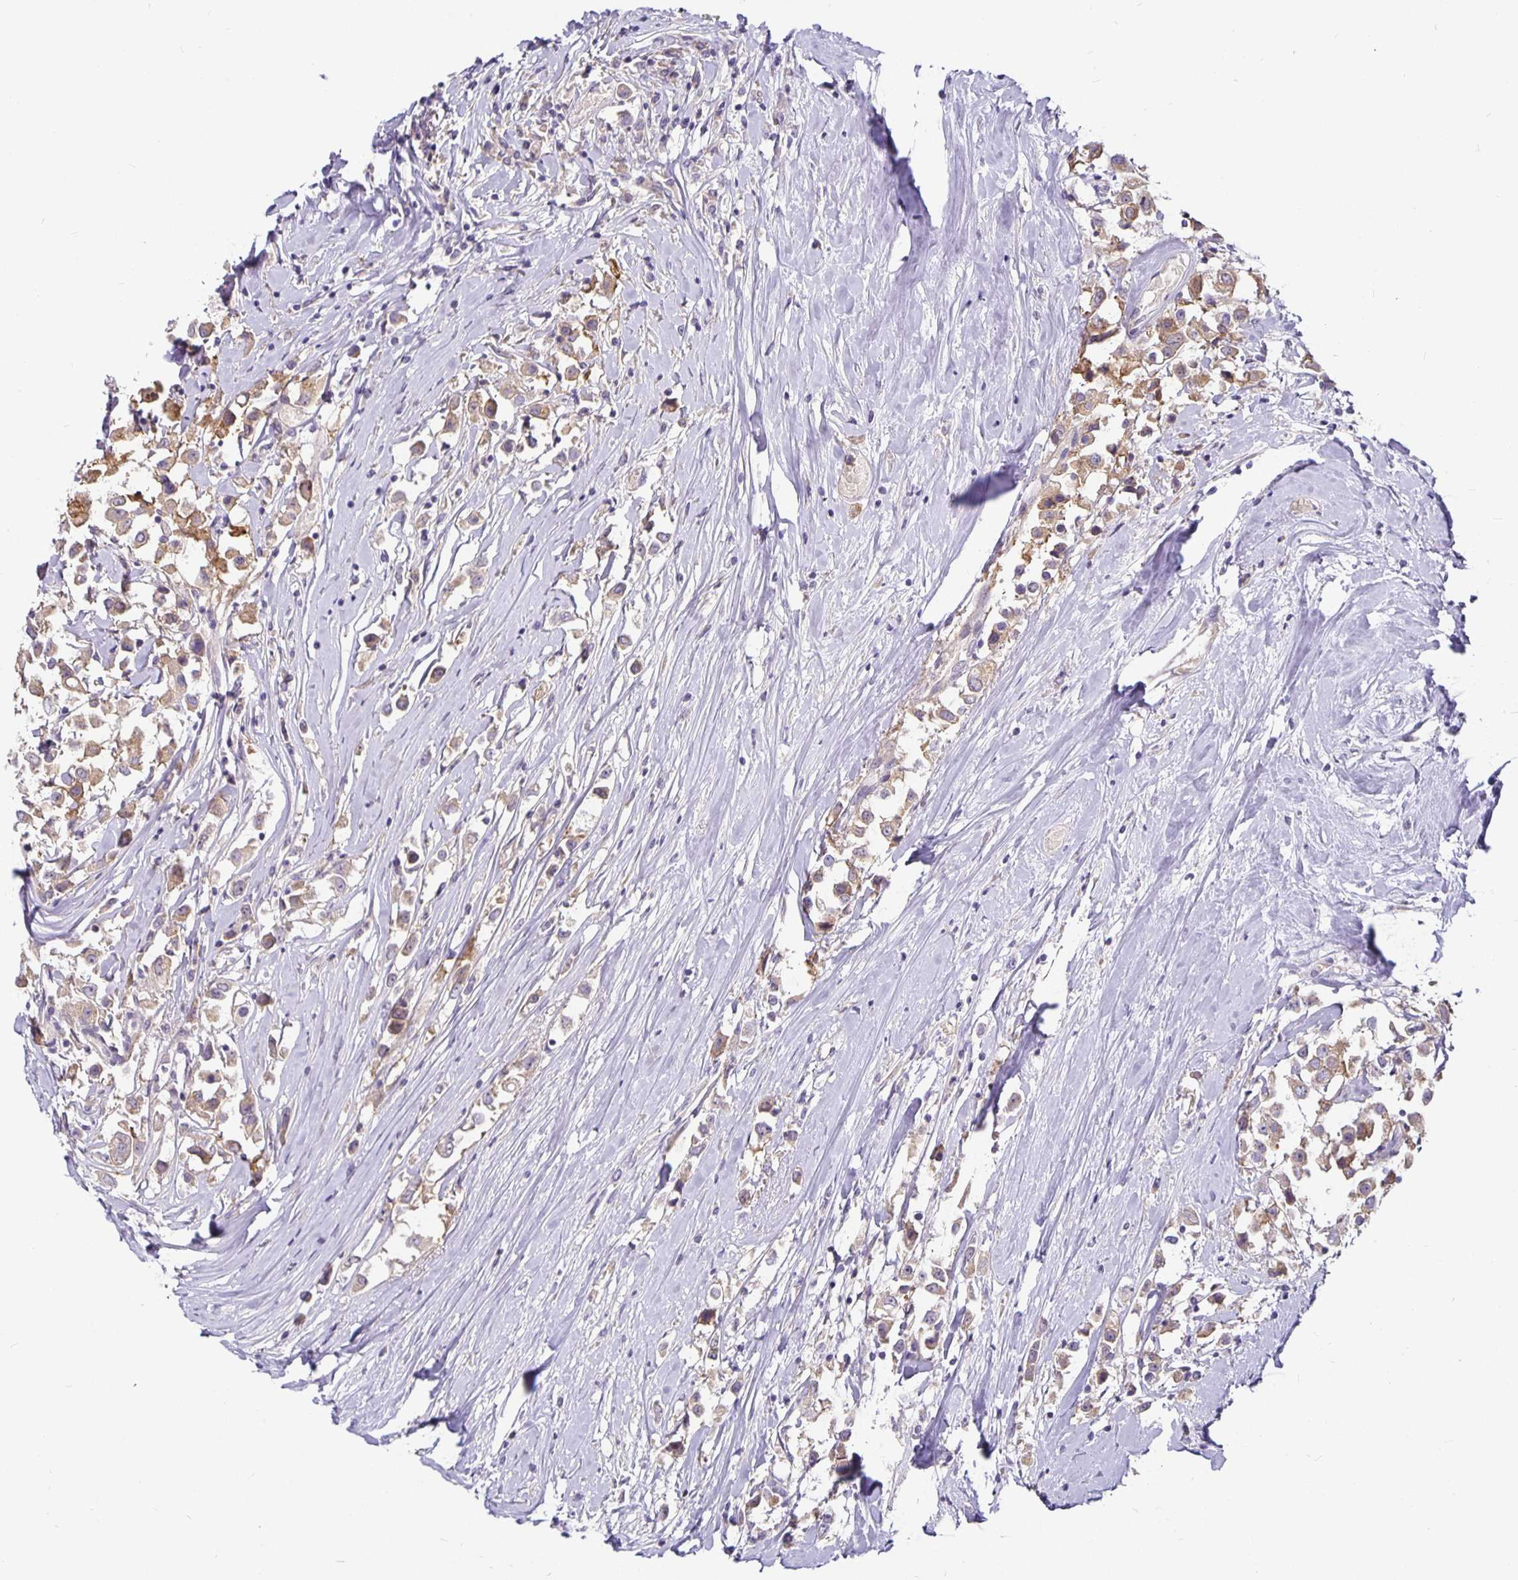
{"staining": {"intensity": "moderate", "quantity": ">75%", "location": "cytoplasmic/membranous"}, "tissue": "breast cancer", "cell_type": "Tumor cells", "image_type": "cancer", "snomed": [{"axis": "morphology", "description": "Duct carcinoma"}, {"axis": "topography", "description": "Breast"}], "caption": "This photomicrograph shows immunohistochemistry staining of human breast intraductal carcinoma, with medium moderate cytoplasmic/membranous positivity in about >75% of tumor cells.", "gene": "CA12", "patient": {"sex": "female", "age": 61}}